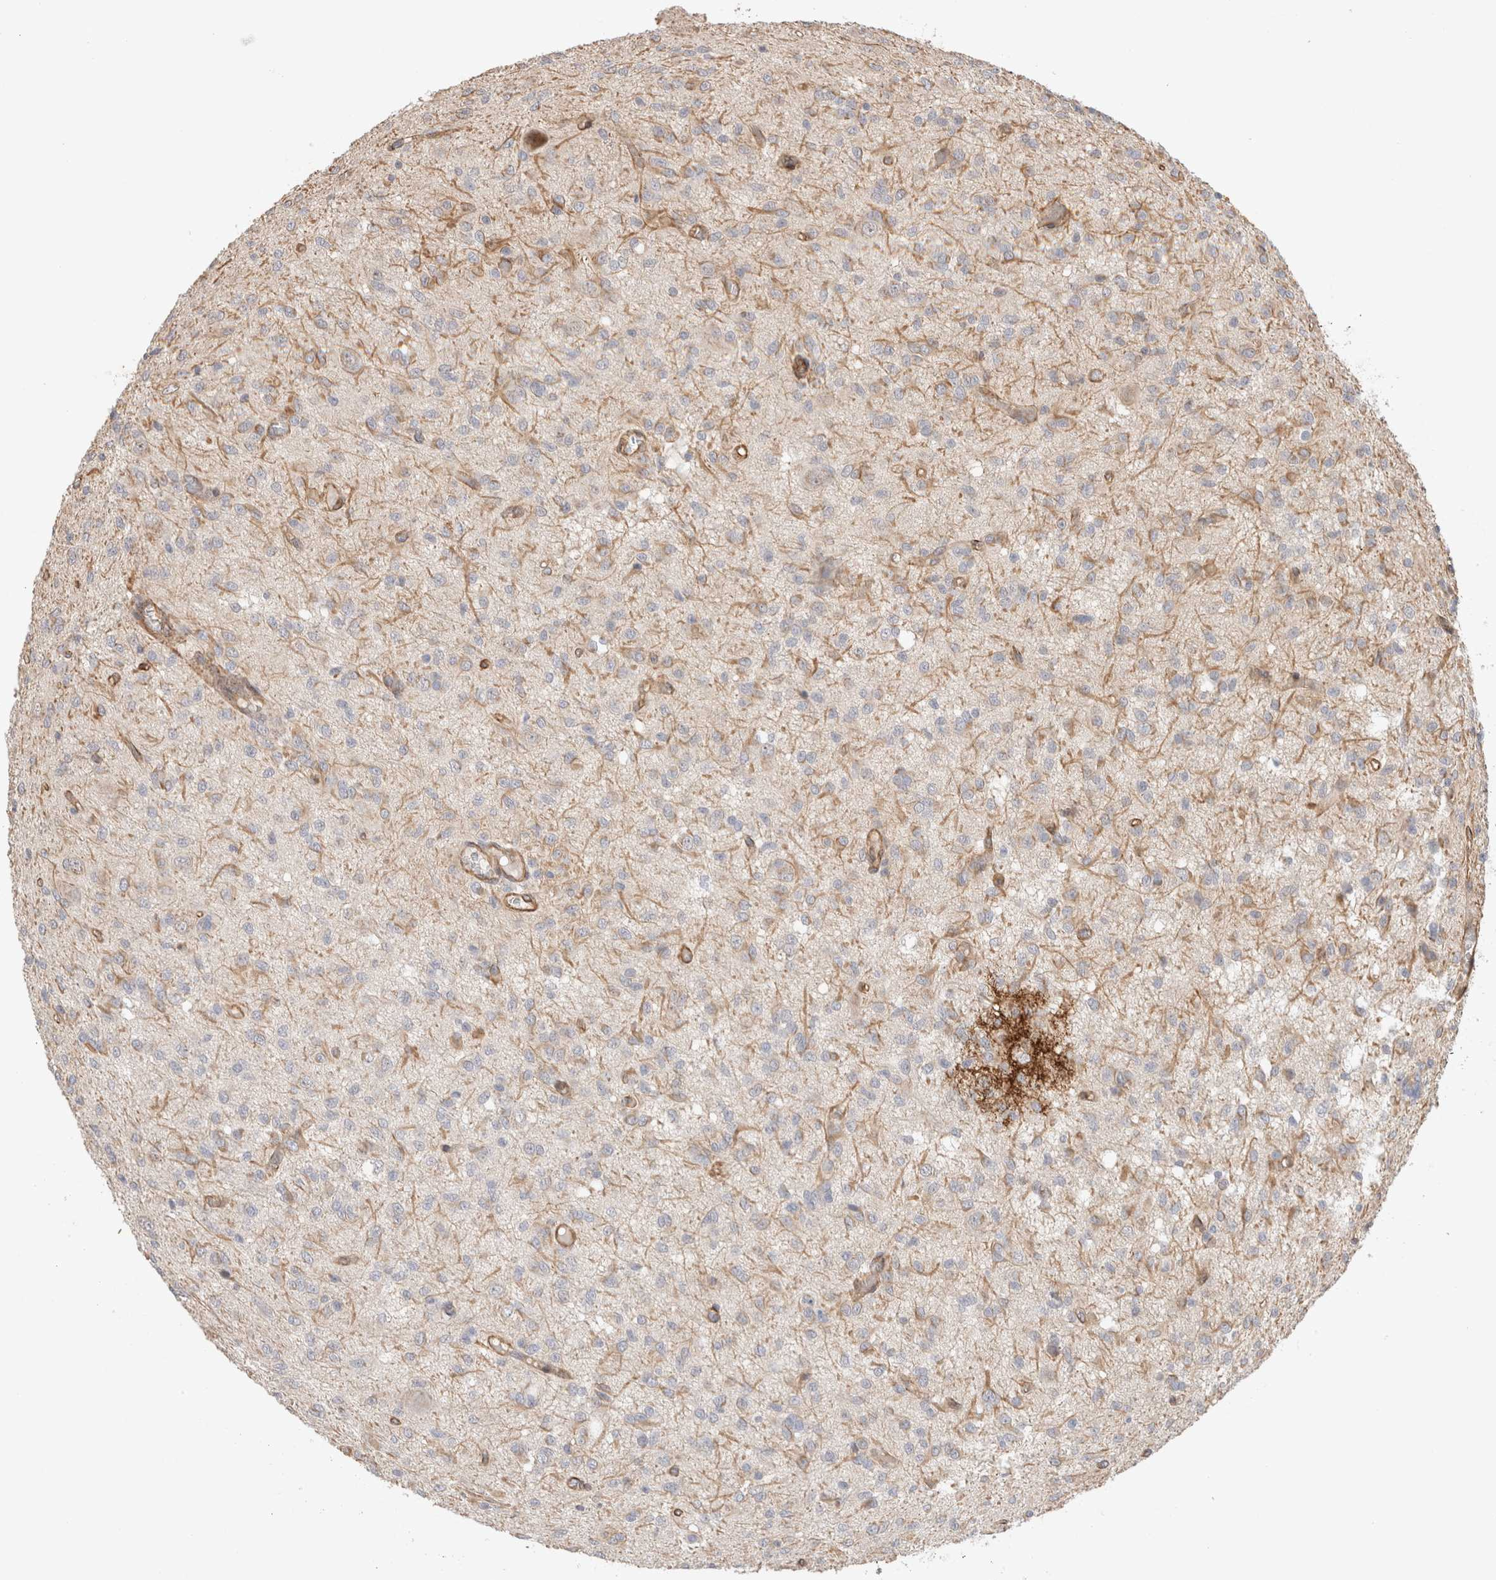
{"staining": {"intensity": "moderate", "quantity": "<25%", "location": "cytoplasmic/membranous"}, "tissue": "glioma", "cell_type": "Tumor cells", "image_type": "cancer", "snomed": [{"axis": "morphology", "description": "Glioma, malignant, High grade"}, {"axis": "topography", "description": "Brain"}], "caption": "Immunohistochemistry (IHC) staining of malignant high-grade glioma, which displays low levels of moderate cytoplasmic/membranous staining in about <25% of tumor cells indicating moderate cytoplasmic/membranous protein staining. The staining was performed using DAB (brown) for protein detection and nuclei were counterstained in hematoxylin (blue).", "gene": "CAAP1", "patient": {"sex": "female", "age": 59}}